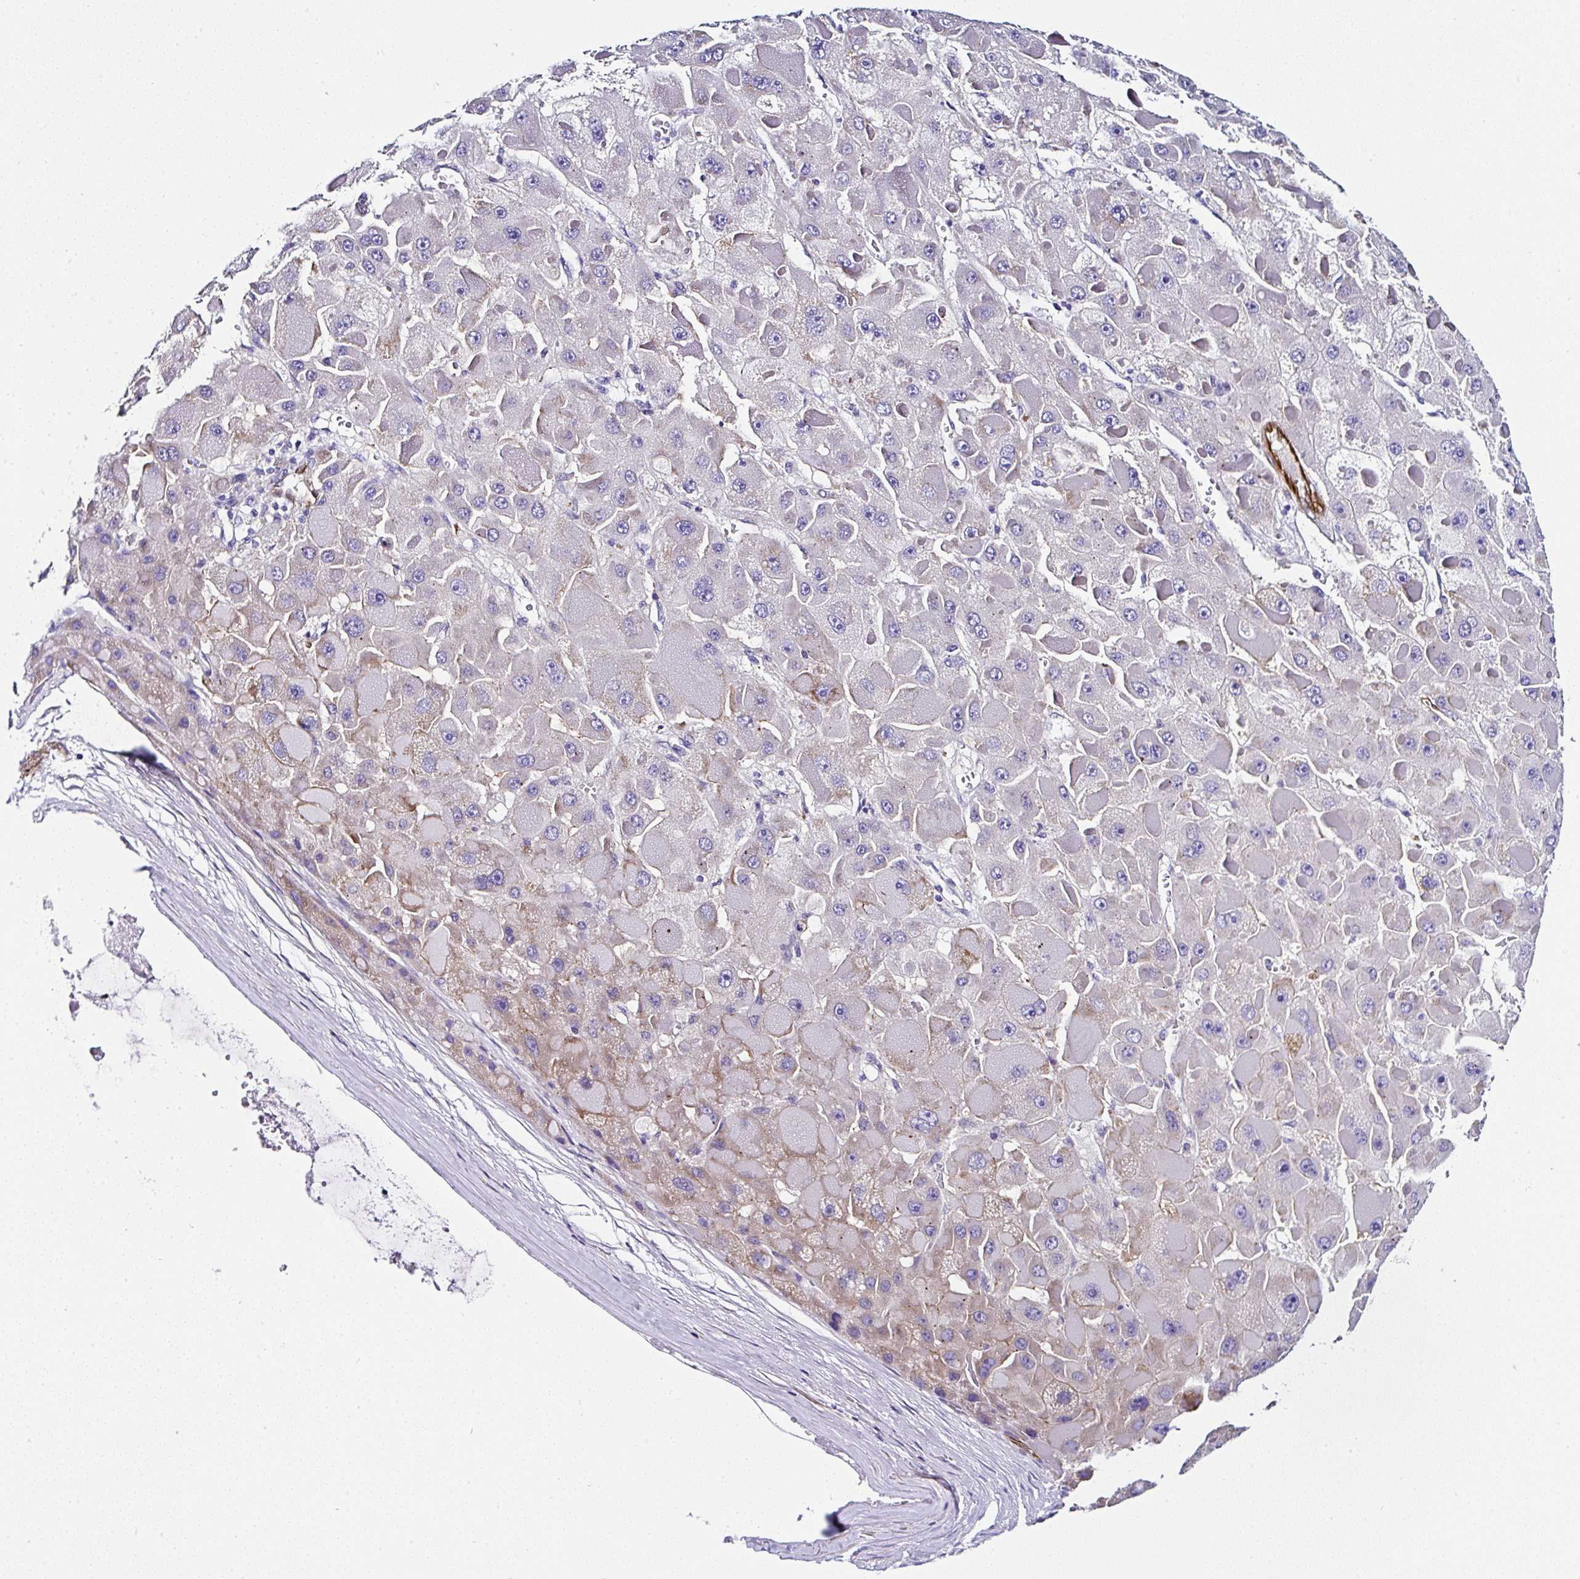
{"staining": {"intensity": "weak", "quantity": "<25%", "location": "cytoplasmic/membranous"}, "tissue": "liver cancer", "cell_type": "Tumor cells", "image_type": "cancer", "snomed": [{"axis": "morphology", "description": "Carcinoma, Hepatocellular, NOS"}, {"axis": "topography", "description": "Liver"}], "caption": "Protein analysis of hepatocellular carcinoma (liver) exhibits no significant staining in tumor cells.", "gene": "PPFIA4", "patient": {"sex": "female", "age": 73}}